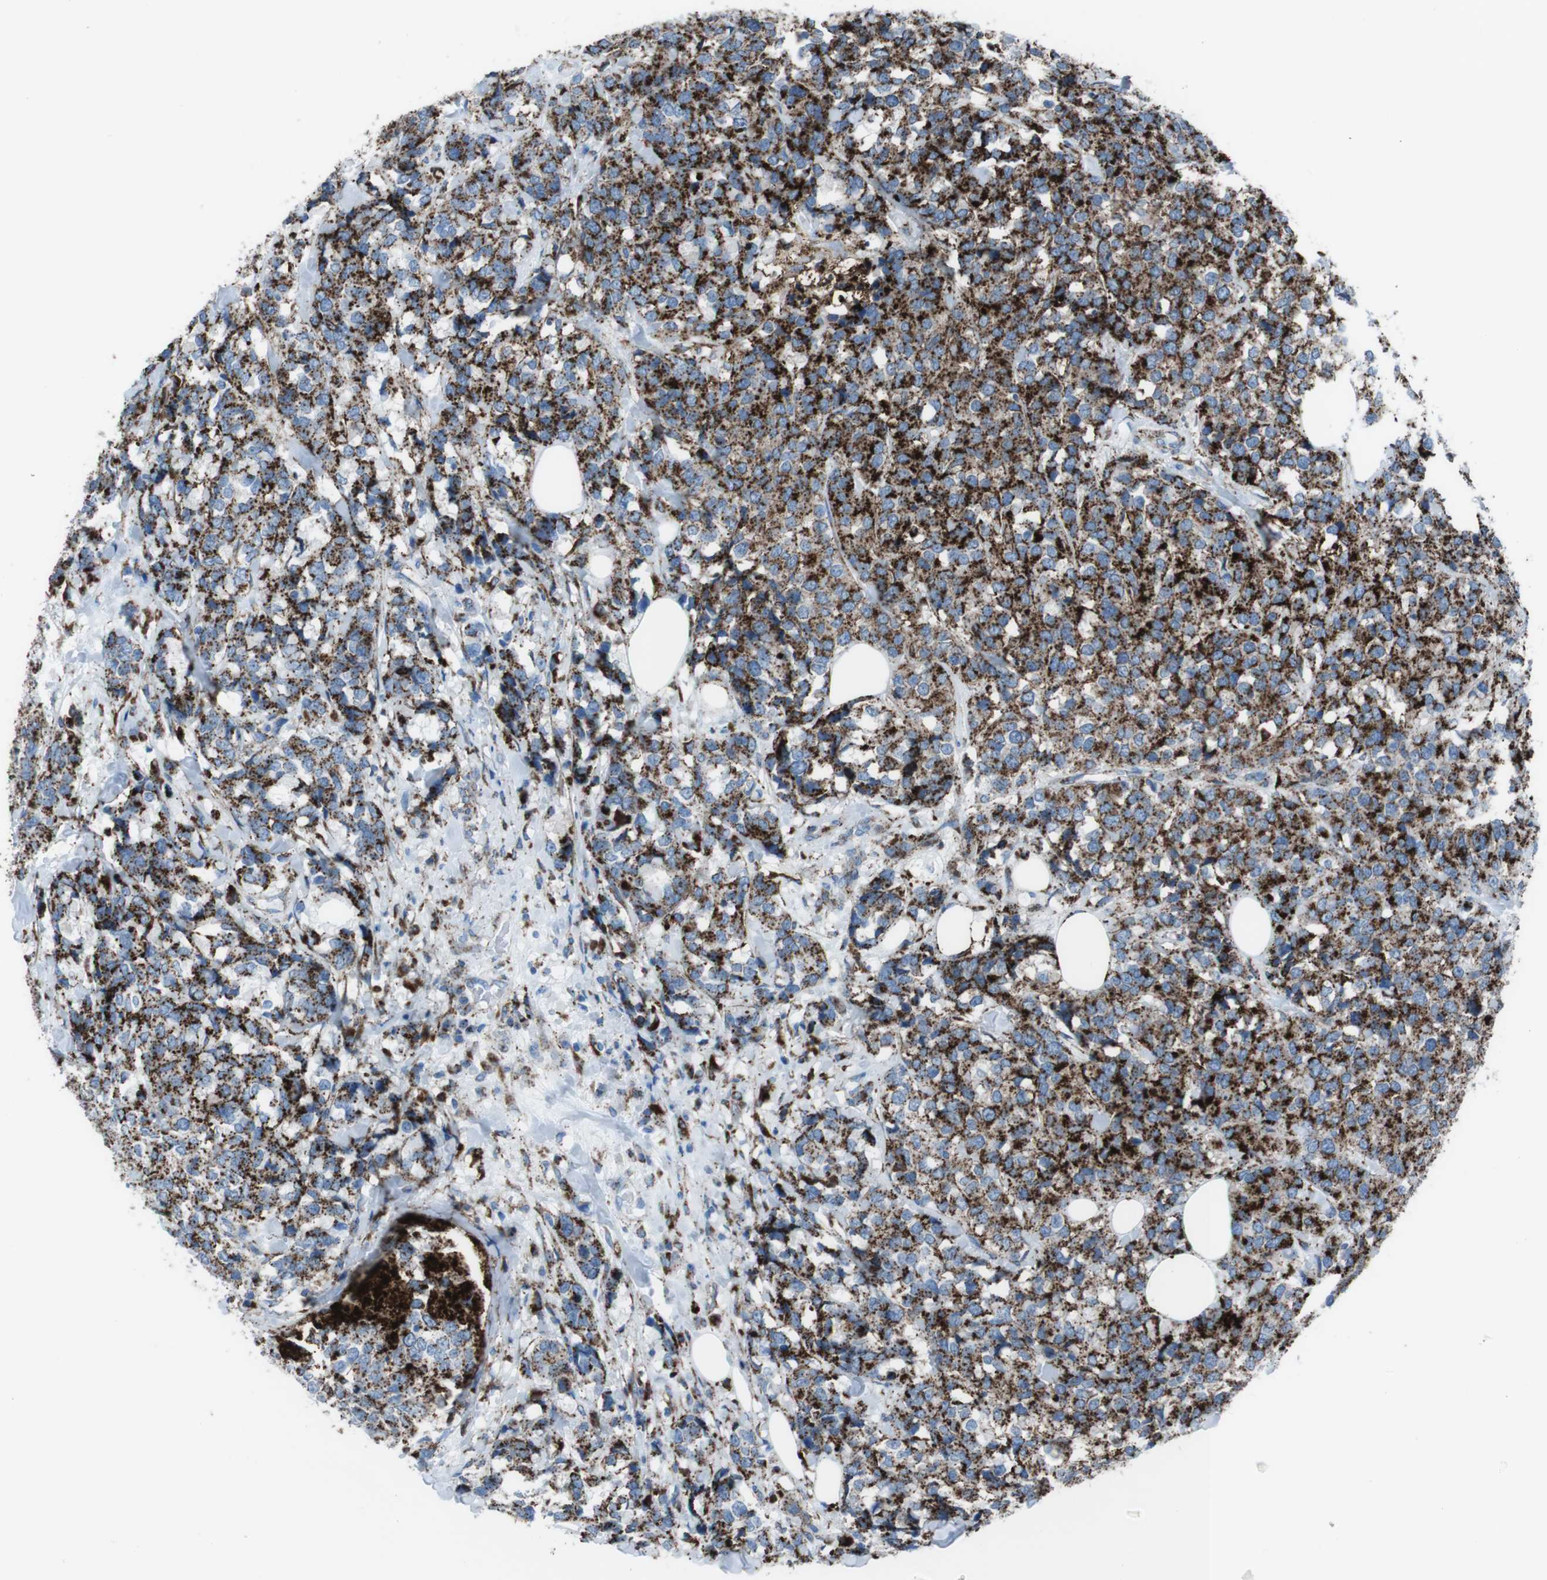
{"staining": {"intensity": "strong", "quantity": ">75%", "location": "cytoplasmic/membranous"}, "tissue": "breast cancer", "cell_type": "Tumor cells", "image_type": "cancer", "snomed": [{"axis": "morphology", "description": "Lobular carcinoma"}, {"axis": "topography", "description": "Breast"}], "caption": "This is a micrograph of immunohistochemistry staining of lobular carcinoma (breast), which shows strong expression in the cytoplasmic/membranous of tumor cells.", "gene": "SCARB2", "patient": {"sex": "female", "age": 59}}